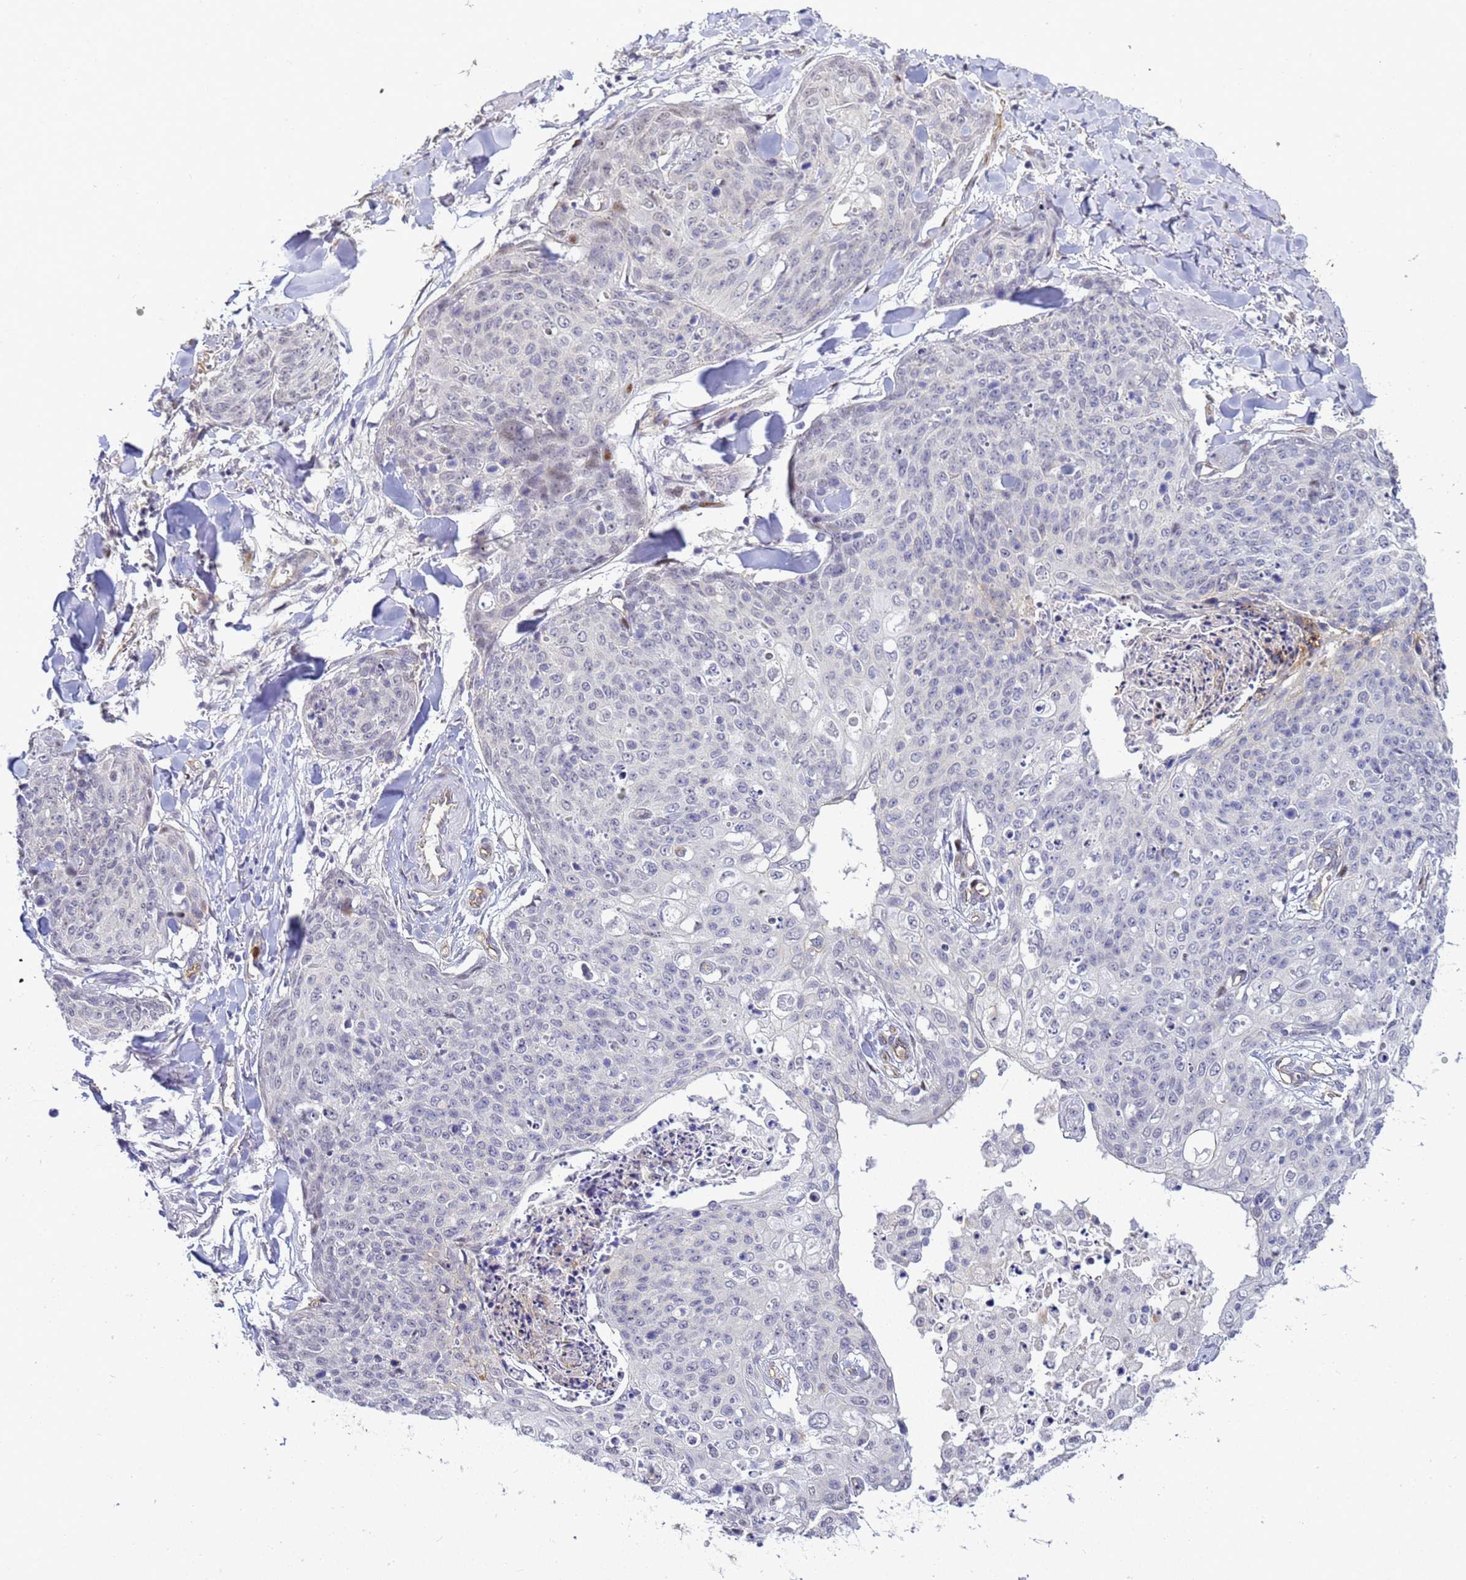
{"staining": {"intensity": "negative", "quantity": "none", "location": "none"}, "tissue": "skin cancer", "cell_type": "Tumor cells", "image_type": "cancer", "snomed": [{"axis": "morphology", "description": "Squamous cell carcinoma, NOS"}, {"axis": "topography", "description": "Skin"}, {"axis": "topography", "description": "Vulva"}], "caption": "Immunohistochemical staining of human skin squamous cell carcinoma shows no significant positivity in tumor cells.", "gene": "GON4L", "patient": {"sex": "female", "age": 85}}